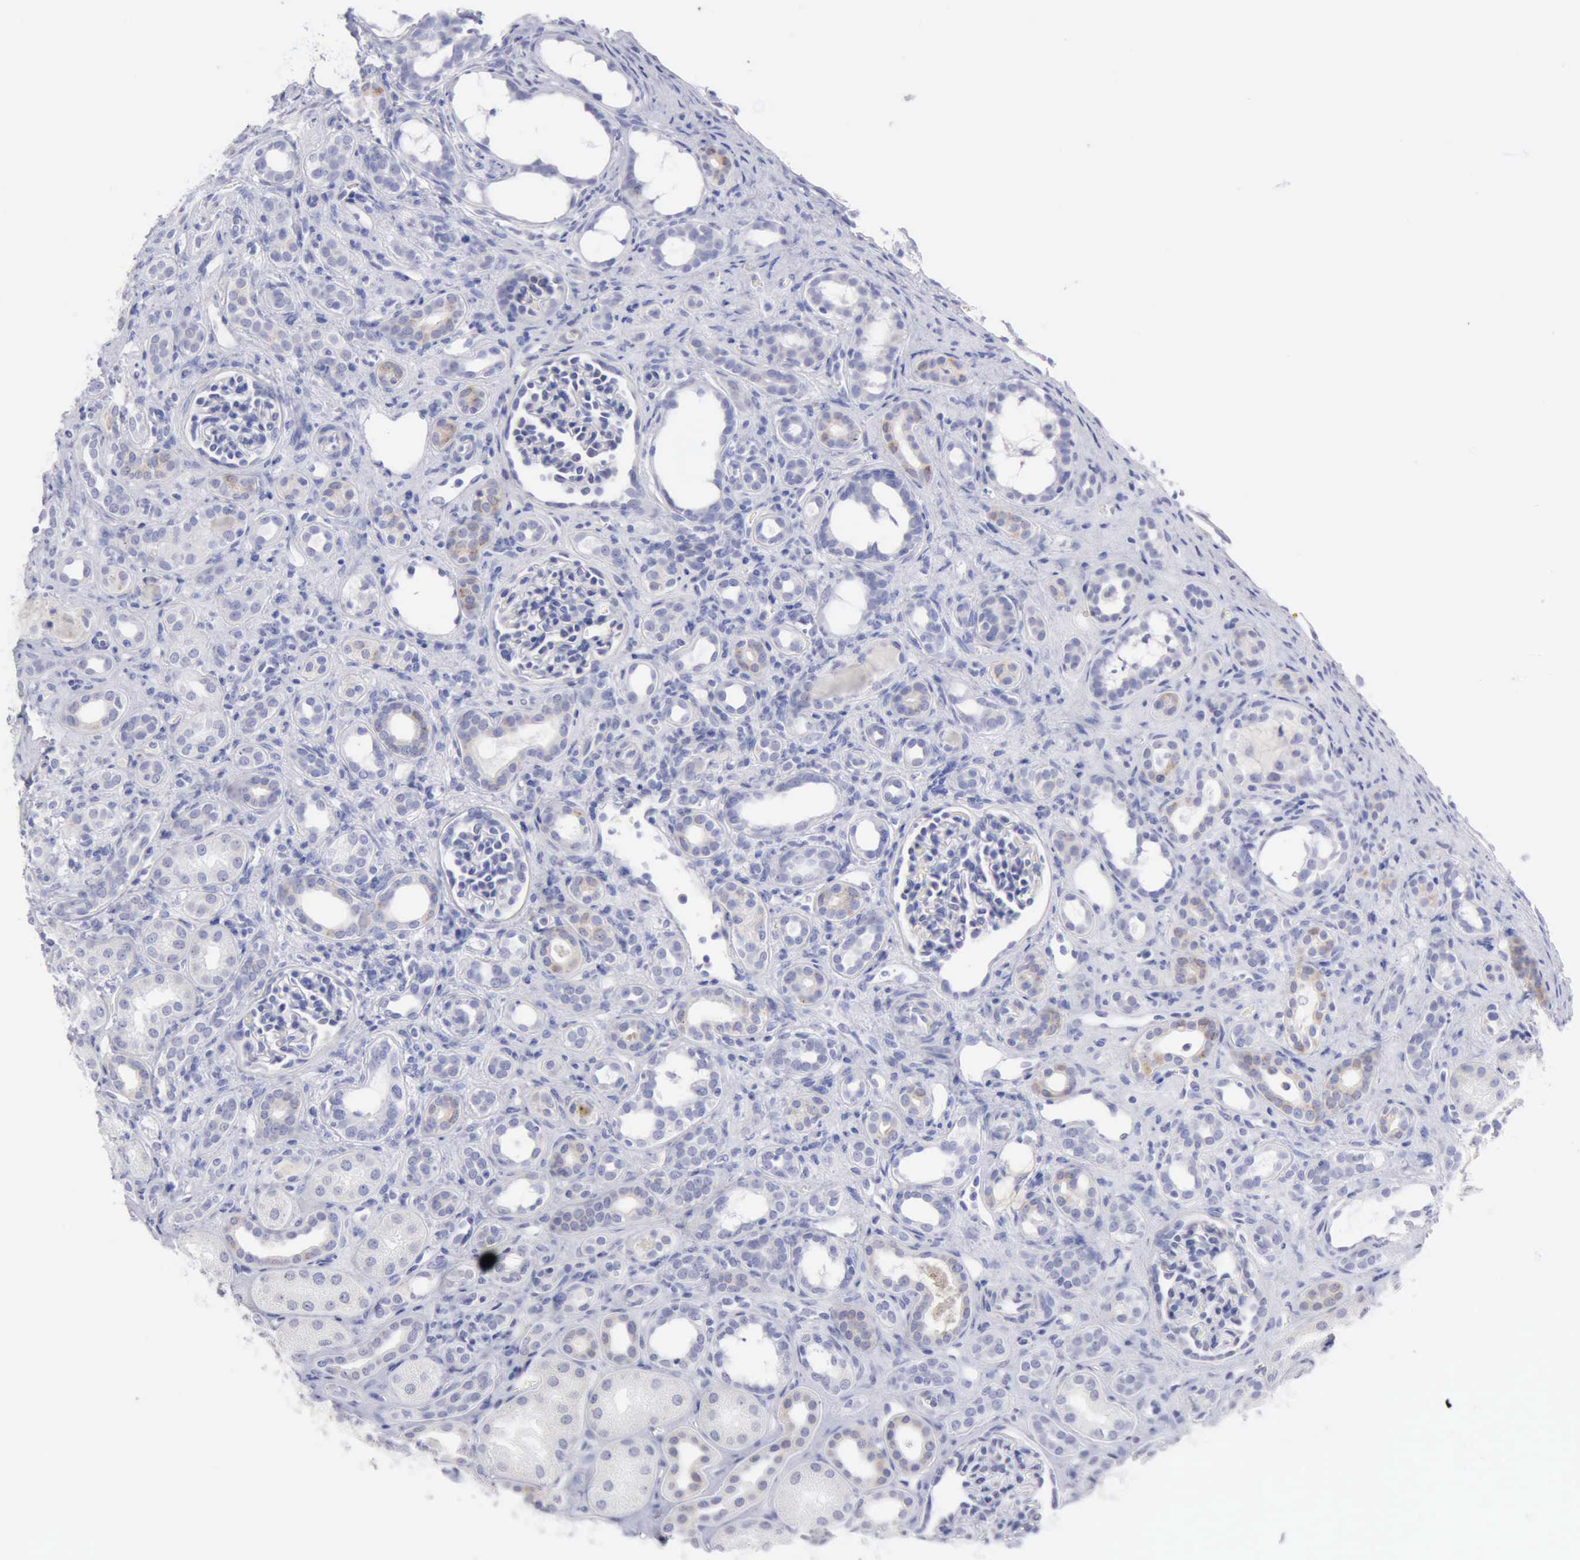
{"staining": {"intensity": "negative", "quantity": "none", "location": "none"}, "tissue": "kidney", "cell_type": "Cells in glomeruli", "image_type": "normal", "snomed": [{"axis": "morphology", "description": "Normal tissue, NOS"}, {"axis": "topography", "description": "Kidney"}], "caption": "DAB (3,3'-diaminobenzidine) immunohistochemical staining of normal human kidney displays no significant staining in cells in glomeruli. (DAB (3,3'-diaminobenzidine) immunohistochemistry with hematoxylin counter stain).", "gene": "ANGEL1", "patient": {"sex": "male", "age": 7}}